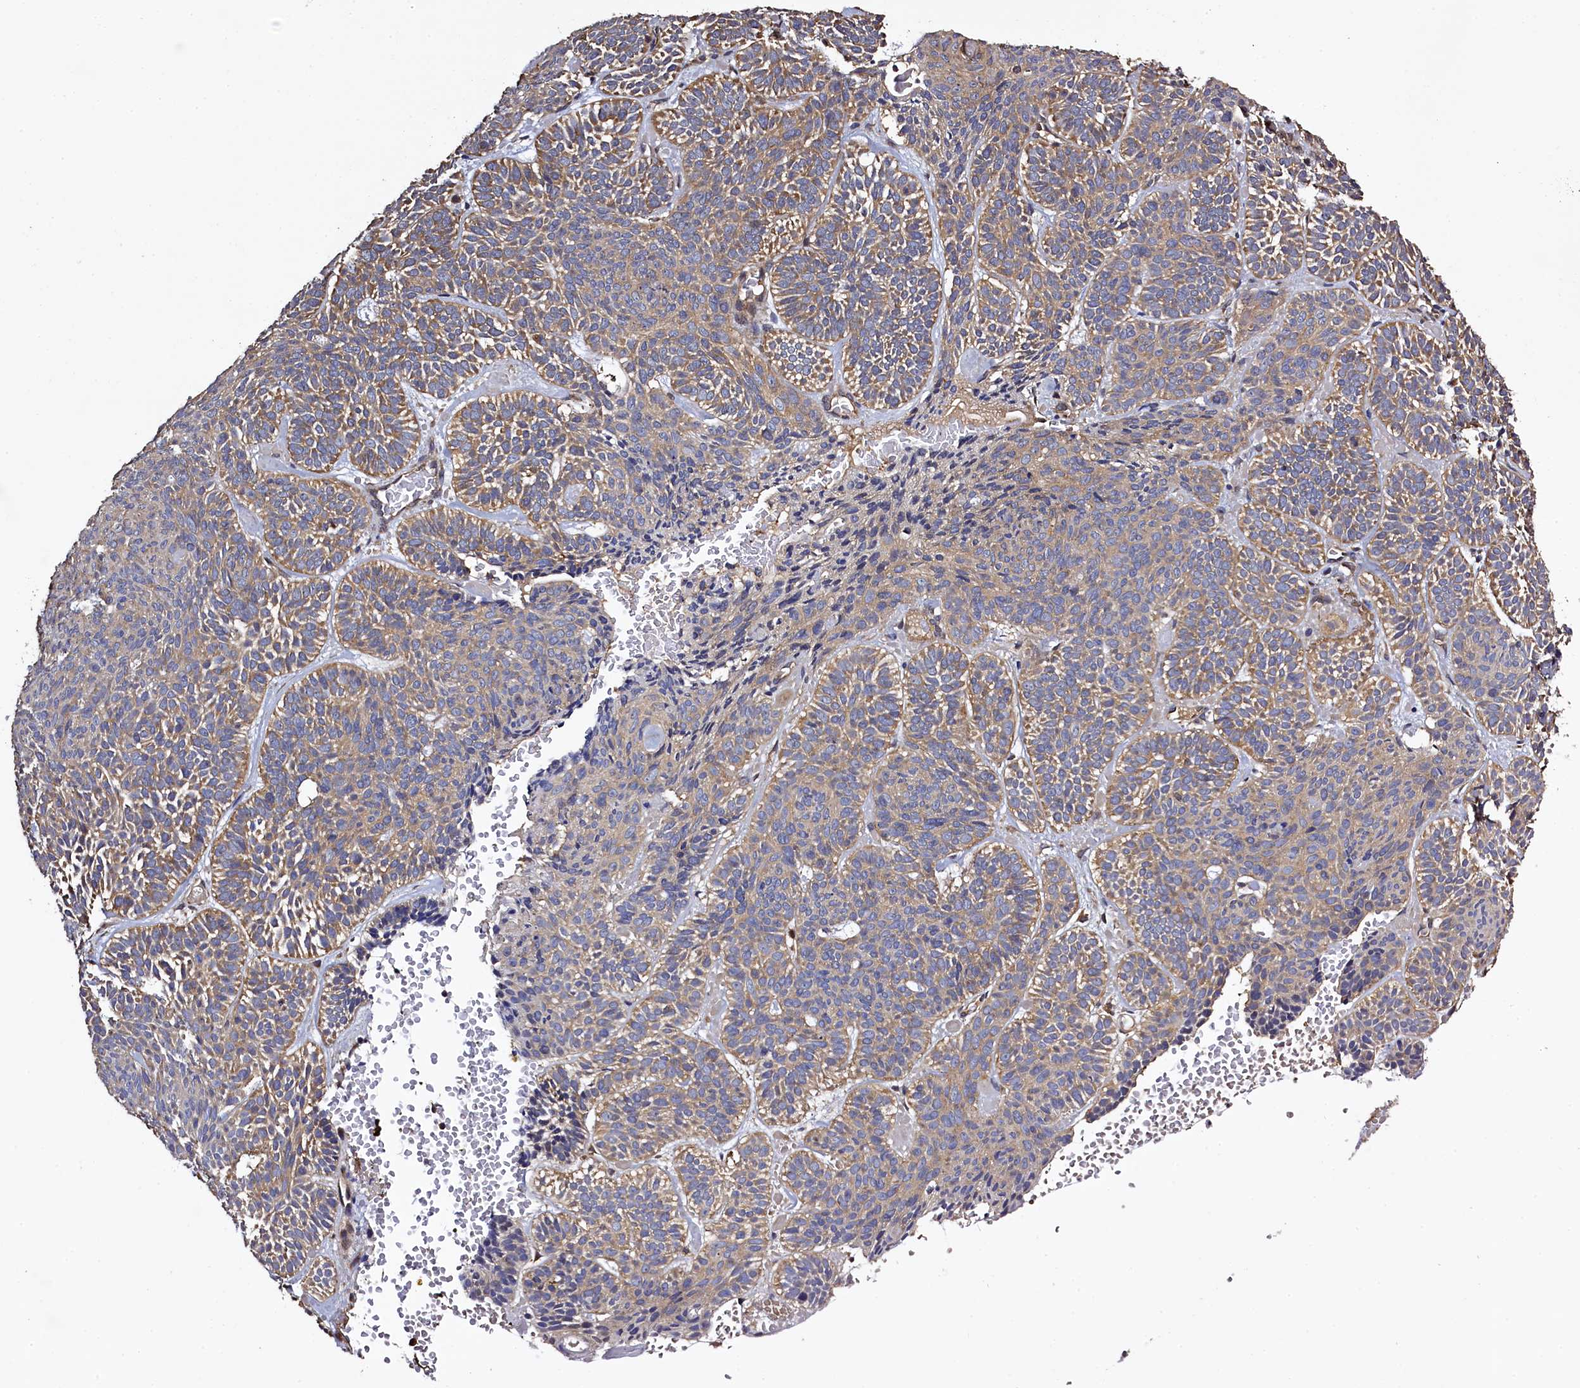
{"staining": {"intensity": "moderate", "quantity": "25%-75%", "location": "cytoplasmic/membranous"}, "tissue": "skin cancer", "cell_type": "Tumor cells", "image_type": "cancer", "snomed": [{"axis": "morphology", "description": "Basal cell carcinoma"}, {"axis": "topography", "description": "Skin"}], "caption": "A brown stain shows moderate cytoplasmic/membranous staining of a protein in human basal cell carcinoma (skin) tumor cells.", "gene": "KLC2", "patient": {"sex": "male", "age": 85}}